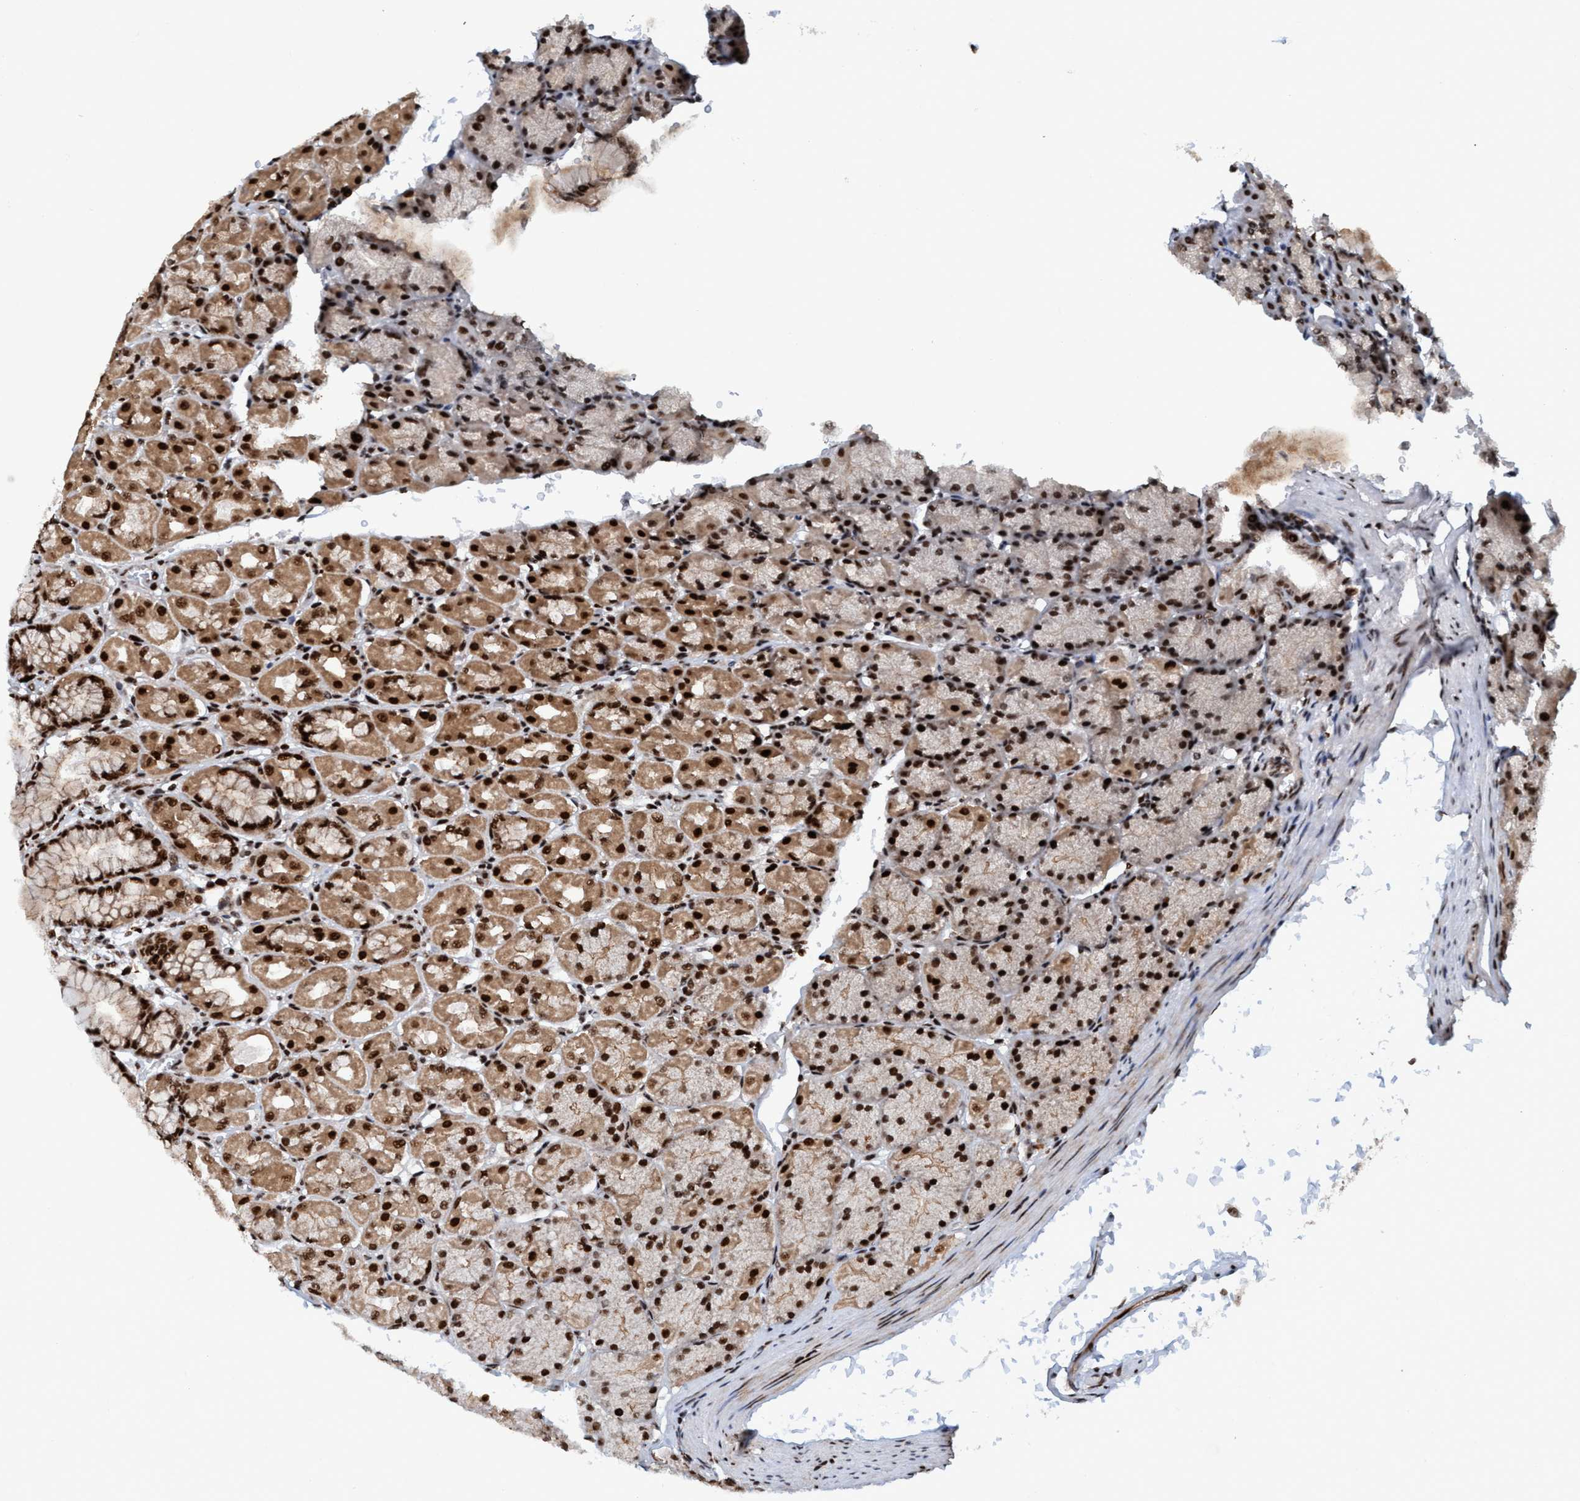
{"staining": {"intensity": "strong", "quantity": ">75%", "location": "cytoplasmic/membranous,nuclear"}, "tissue": "stomach", "cell_type": "Glandular cells", "image_type": "normal", "snomed": [{"axis": "morphology", "description": "Normal tissue, NOS"}, {"axis": "topography", "description": "Stomach, upper"}], "caption": "Protein positivity by IHC reveals strong cytoplasmic/membranous,nuclear positivity in approximately >75% of glandular cells in unremarkable stomach. (DAB IHC, brown staining for protein, blue staining for nuclei).", "gene": "TOPBP1", "patient": {"sex": "female", "age": 56}}